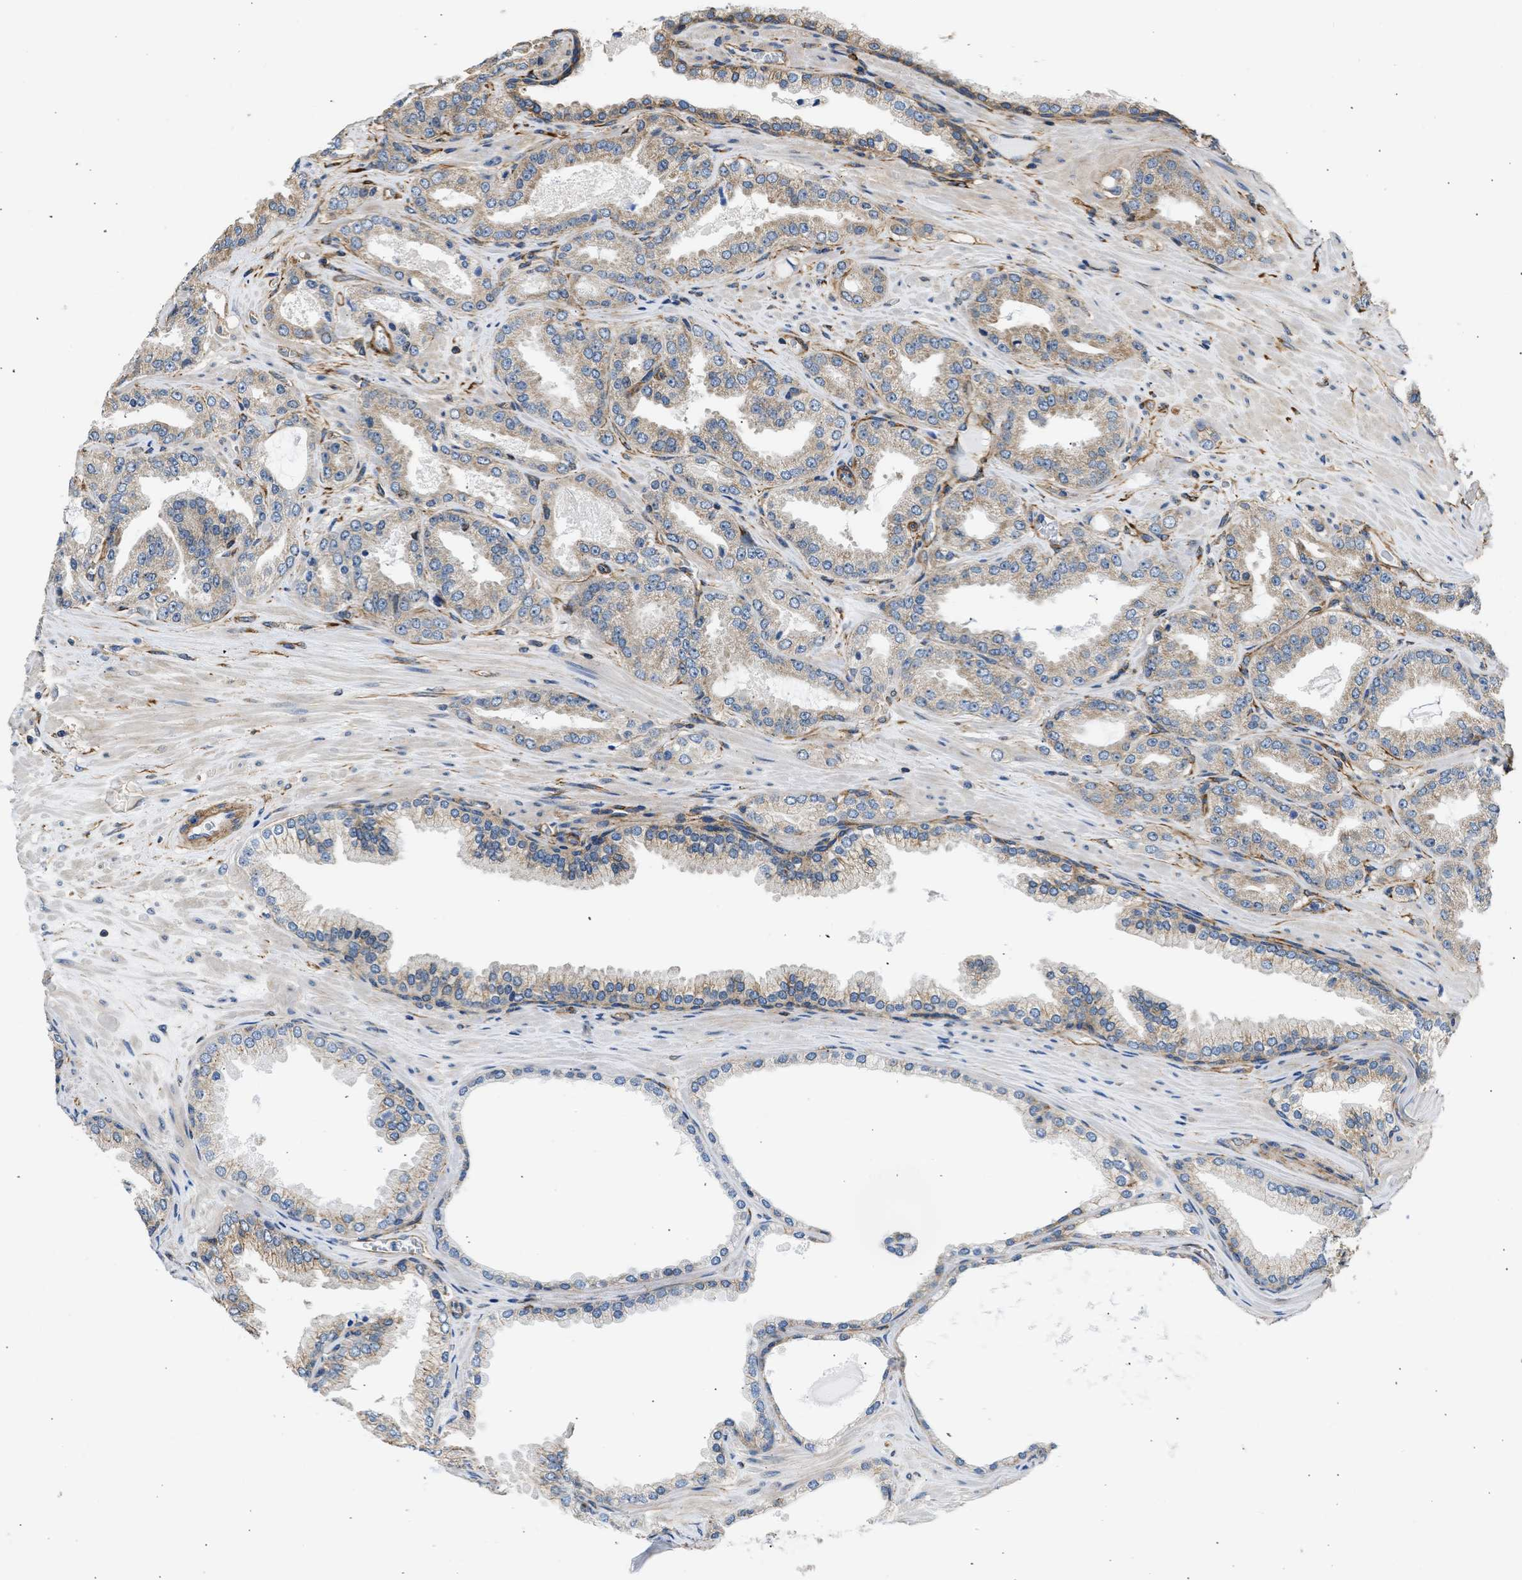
{"staining": {"intensity": "weak", "quantity": "25%-75%", "location": "cytoplasmic/membranous"}, "tissue": "prostate cancer", "cell_type": "Tumor cells", "image_type": "cancer", "snomed": [{"axis": "morphology", "description": "Adenocarcinoma, High grade"}, {"axis": "topography", "description": "Prostate"}], "caption": "Immunohistochemical staining of prostate cancer reveals weak cytoplasmic/membranous protein staining in approximately 25%-75% of tumor cells.", "gene": "SEPTIN2", "patient": {"sex": "male", "age": 71}}